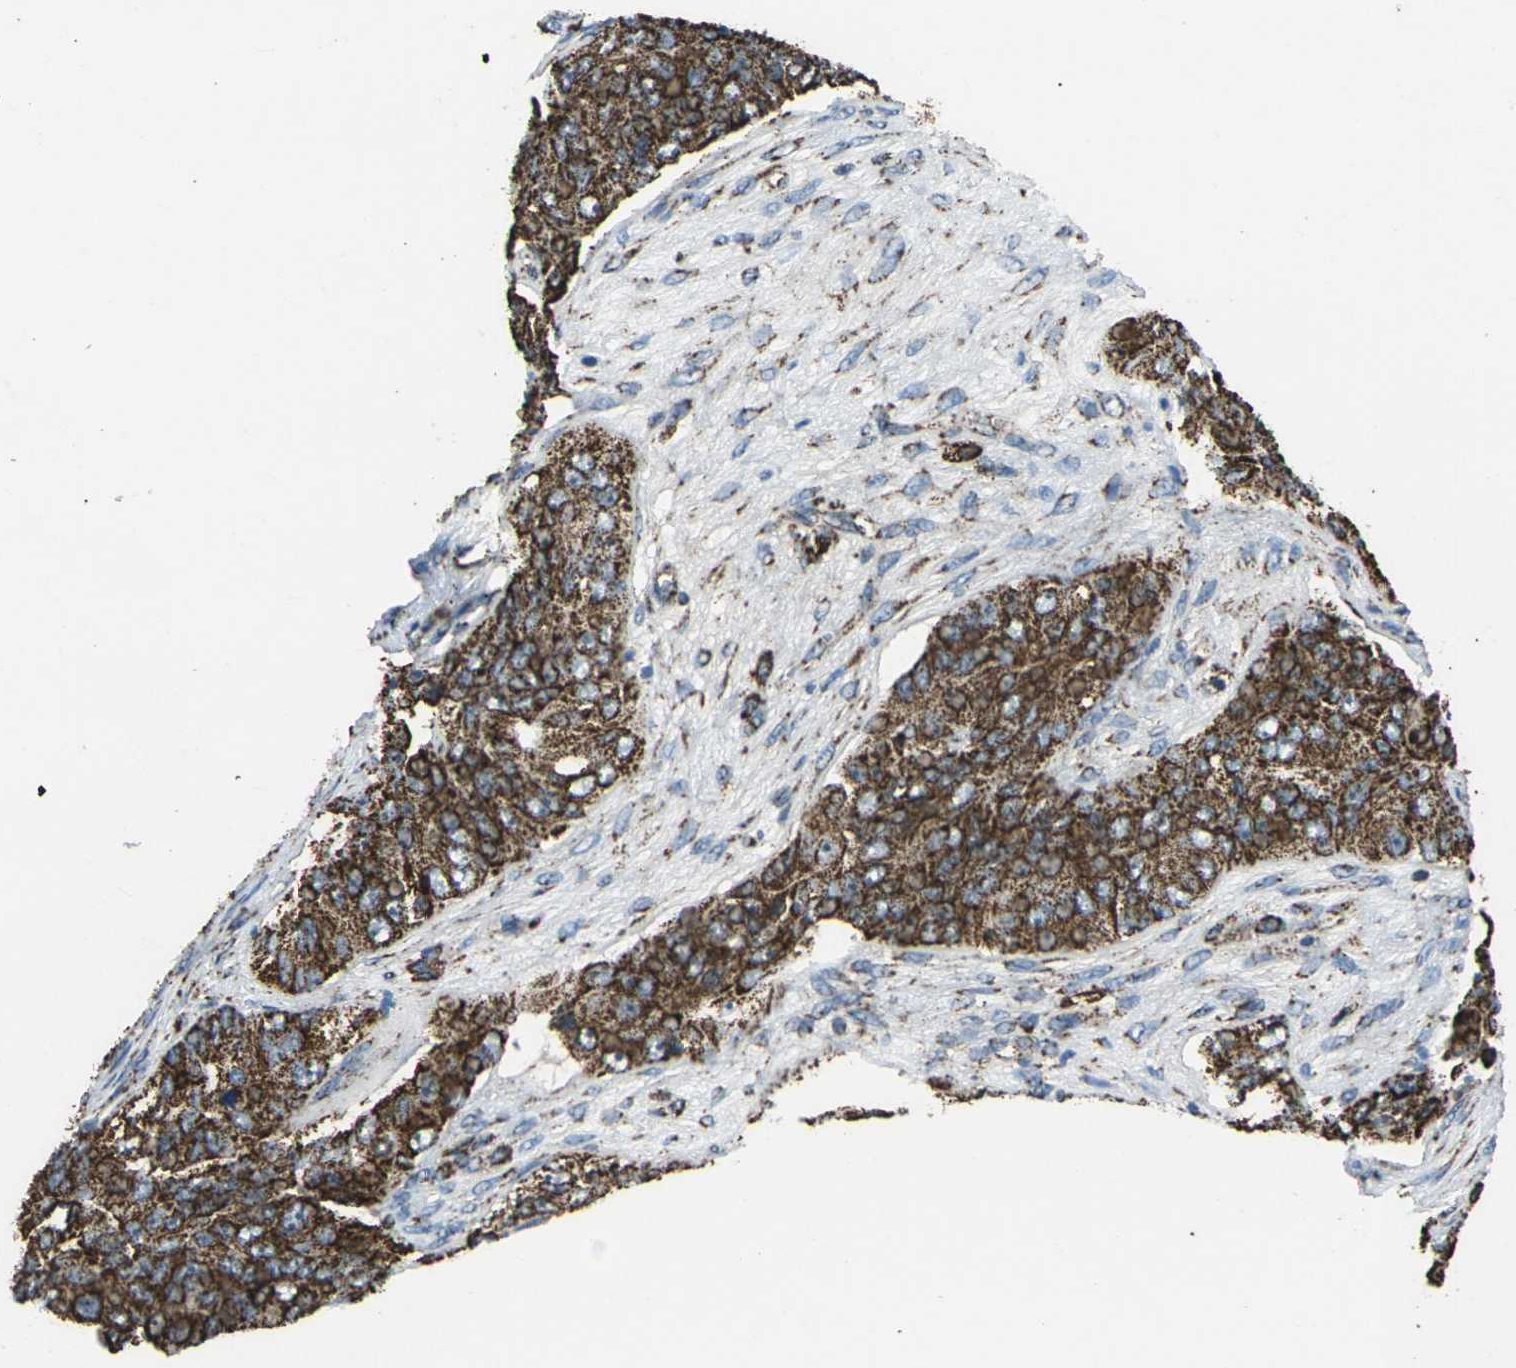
{"staining": {"intensity": "strong", "quantity": ">75%", "location": "cytoplasmic/membranous"}, "tissue": "ovarian cancer", "cell_type": "Tumor cells", "image_type": "cancer", "snomed": [{"axis": "morphology", "description": "Carcinoma, endometroid"}, {"axis": "topography", "description": "Ovary"}], "caption": "Ovarian cancer was stained to show a protein in brown. There is high levels of strong cytoplasmic/membranous positivity in about >75% of tumor cells. Nuclei are stained in blue.", "gene": "KLHL5", "patient": {"sex": "female", "age": 51}}